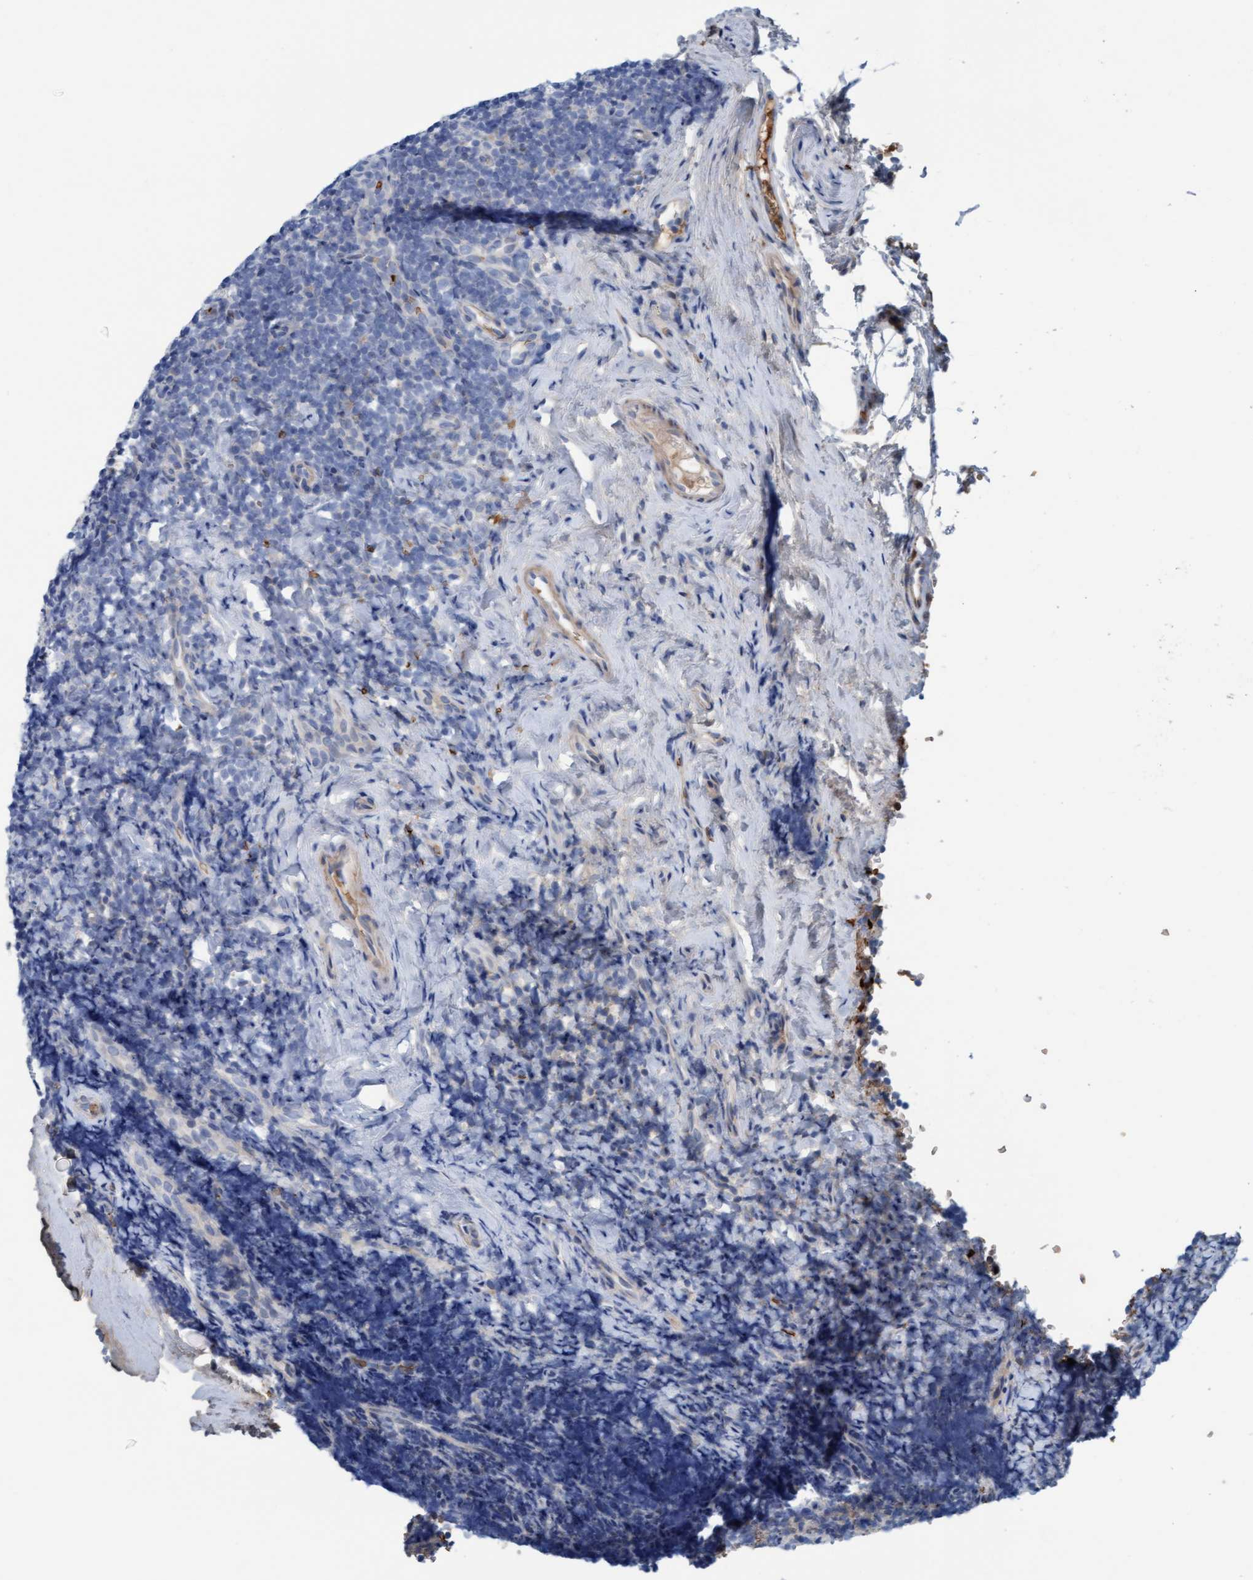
{"staining": {"intensity": "negative", "quantity": "none", "location": "none"}, "tissue": "tonsil", "cell_type": "Germinal center cells", "image_type": "normal", "snomed": [{"axis": "morphology", "description": "Normal tissue, NOS"}, {"axis": "topography", "description": "Tonsil"}], "caption": "Germinal center cells show no significant staining in unremarkable tonsil. (IHC, brightfield microscopy, high magnification).", "gene": "P2RX5", "patient": {"sex": "male", "age": 37}}